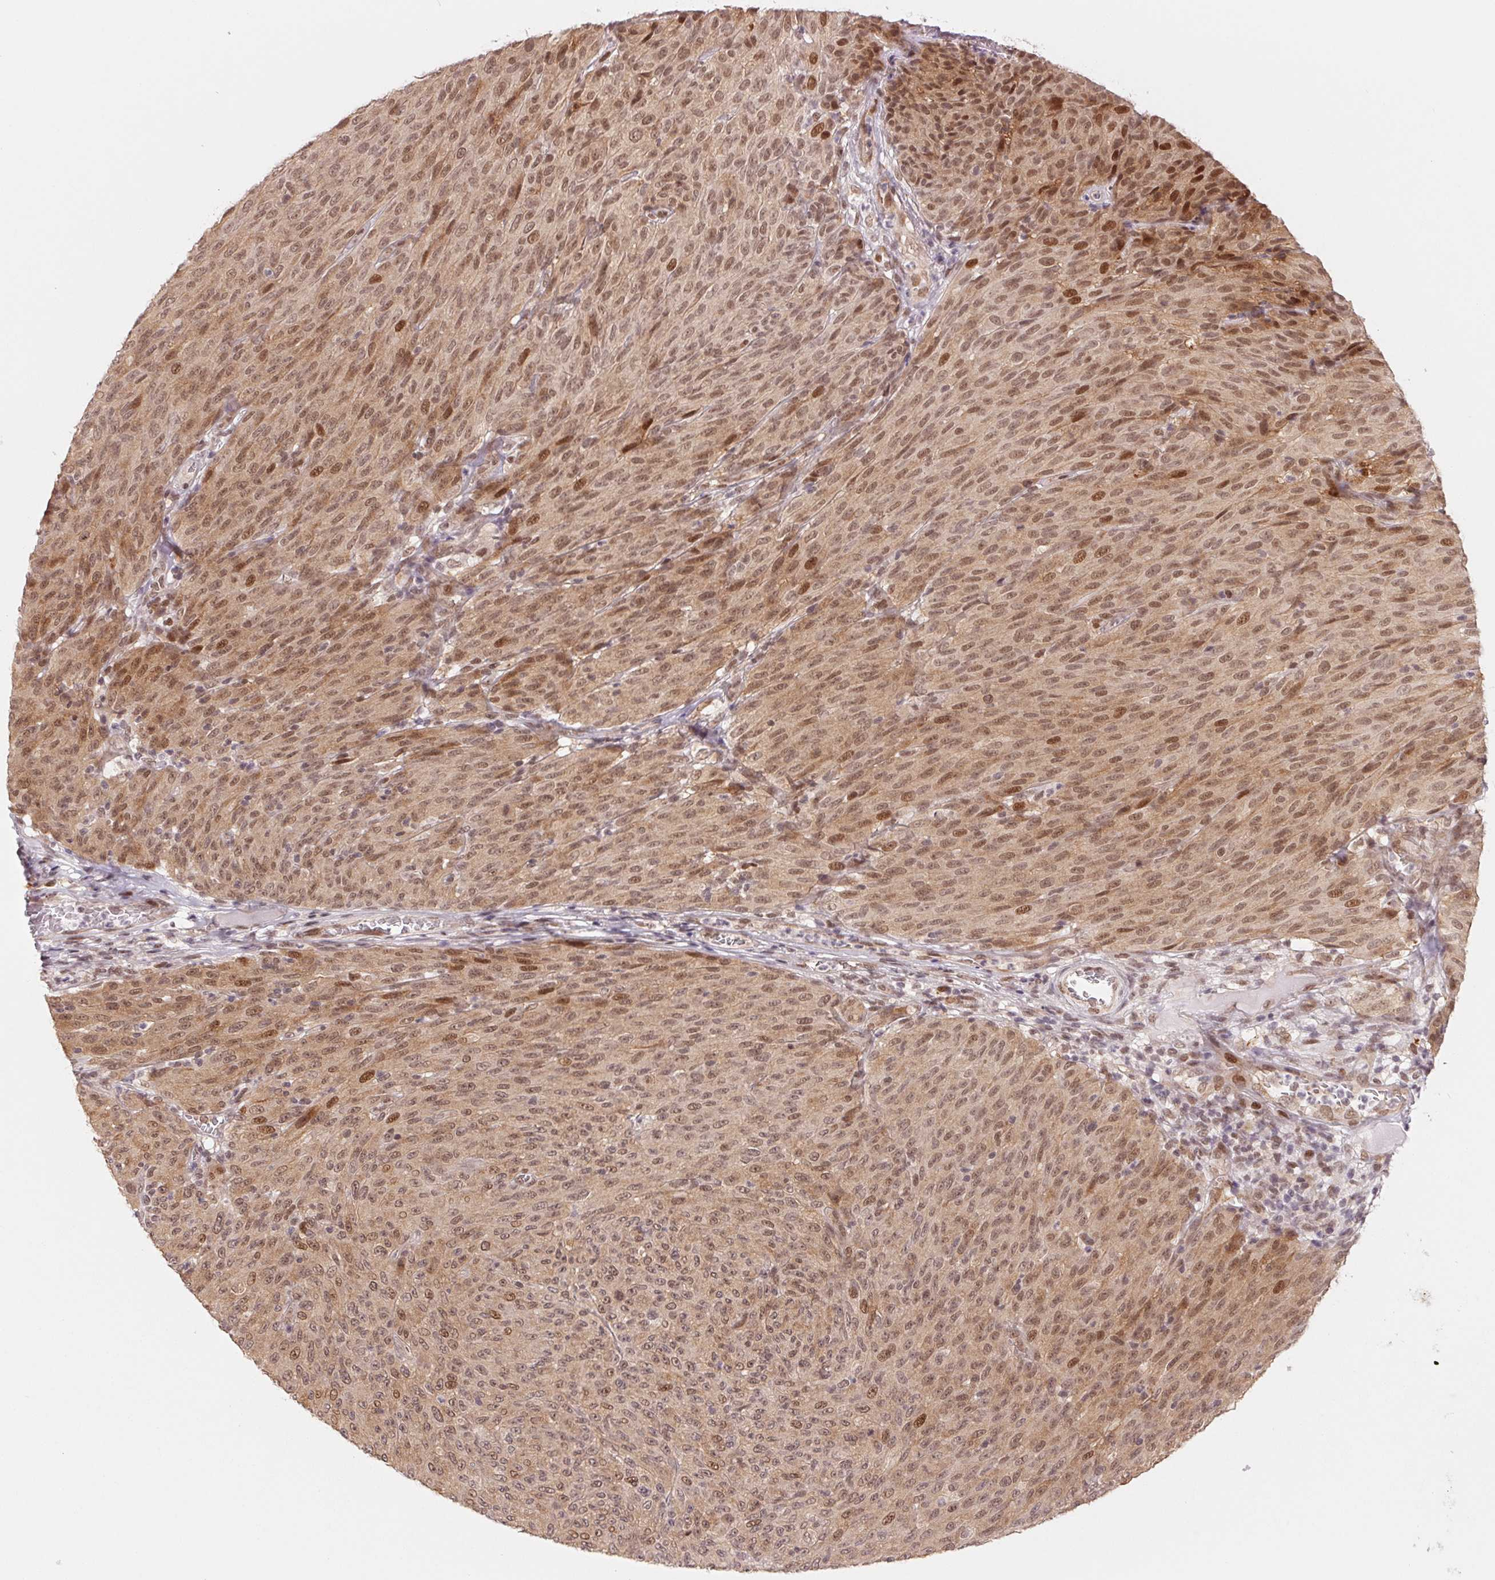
{"staining": {"intensity": "moderate", "quantity": ">75%", "location": "cytoplasmic/membranous,nuclear"}, "tissue": "melanoma", "cell_type": "Tumor cells", "image_type": "cancer", "snomed": [{"axis": "morphology", "description": "Malignant melanoma, NOS"}, {"axis": "topography", "description": "Skin"}], "caption": "The immunohistochemical stain highlights moderate cytoplasmic/membranous and nuclear staining in tumor cells of melanoma tissue.", "gene": "DNAJB6", "patient": {"sex": "male", "age": 85}}